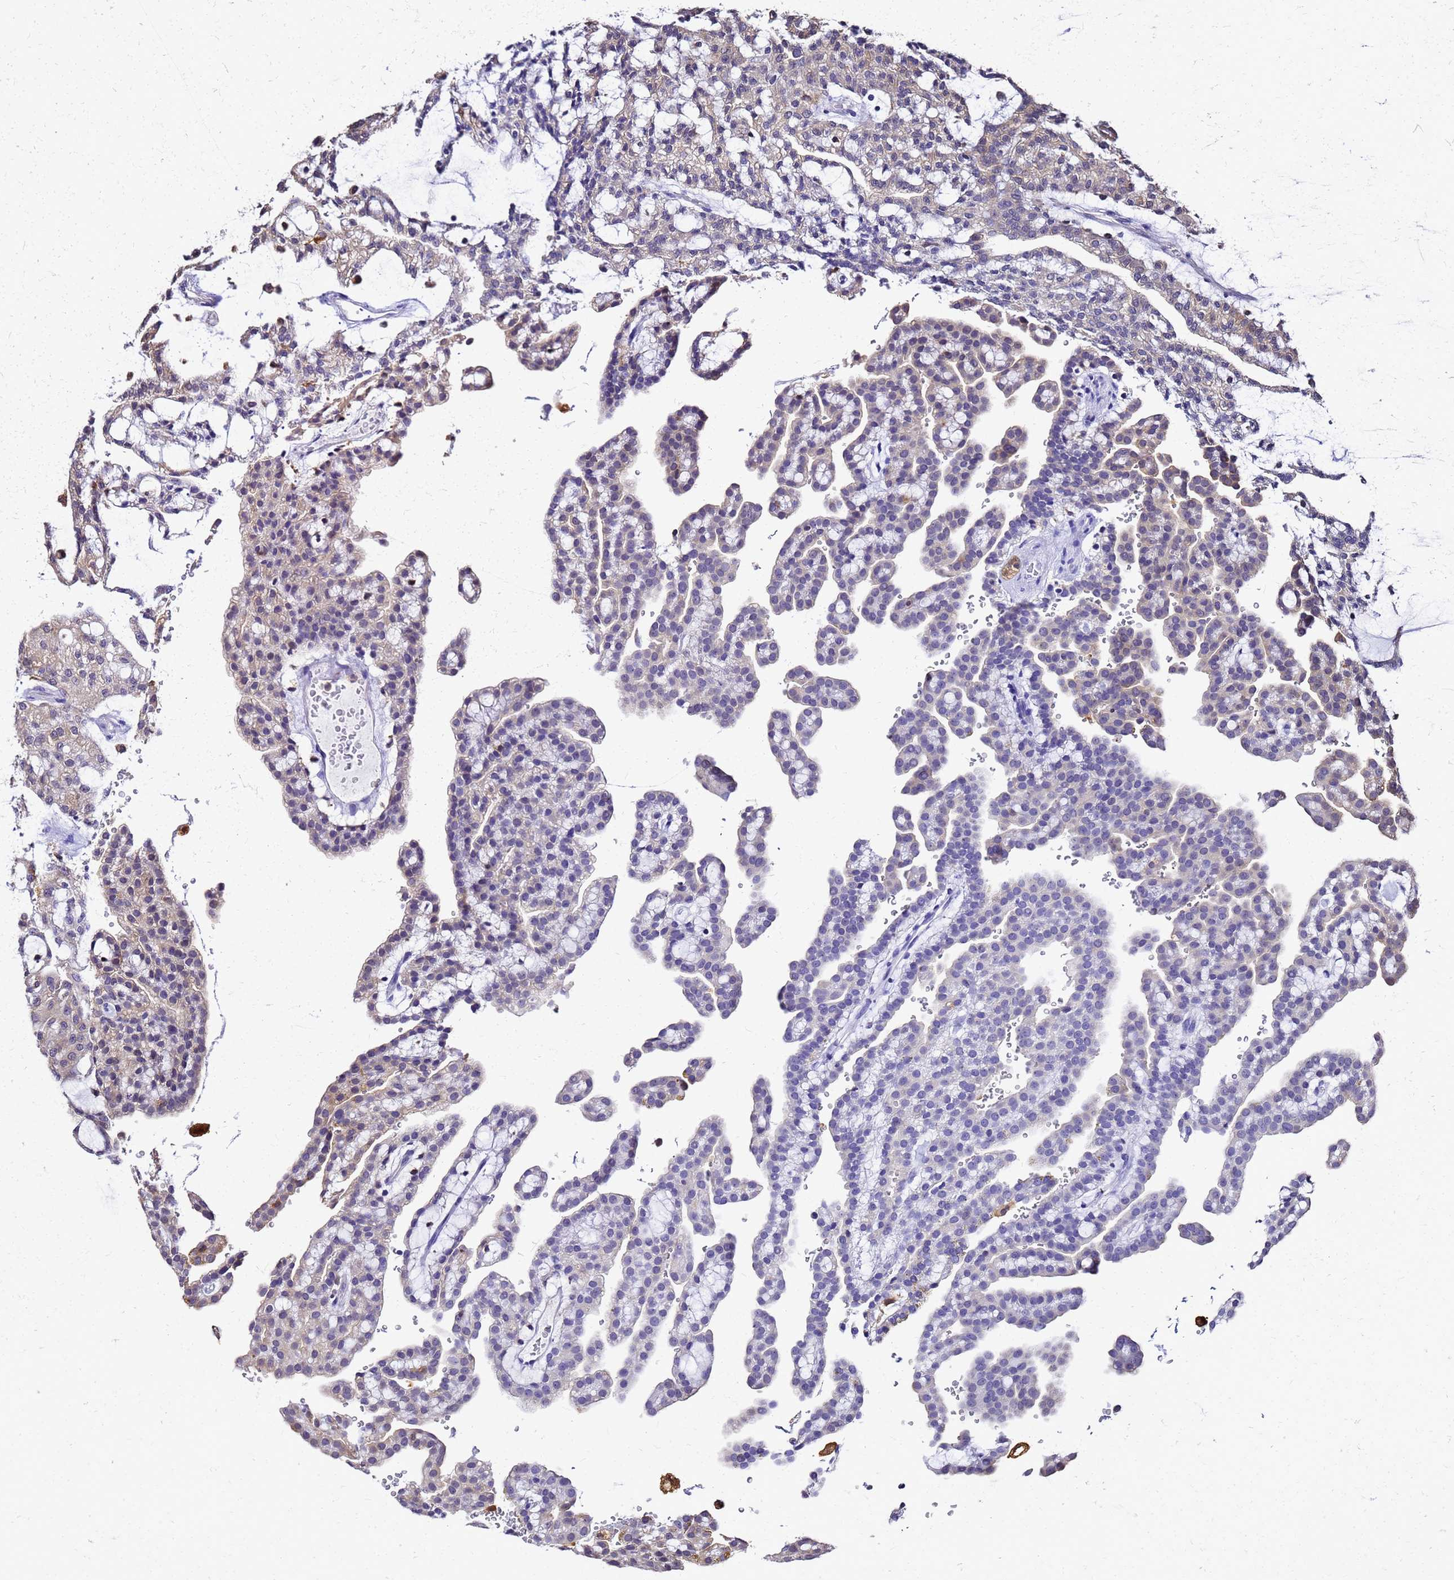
{"staining": {"intensity": "weak", "quantity": "25%-75%", "location": "cytoplasmic/membranous"}, "tissue": "renal cancer", "cell_type": "Tumor cells", "image_type": "cancer", "snomed": [{"axis": "morphology", "description": "Adenocarcinoma, NOS"}, {"axis": "topography", "description": "Kidney"}], "caption": "DAB (3,3'-diaminobenzidine) immunohistochemical staining of human renal cancer reveals weak cytoplasmic/membranous protein staining in about 25%-75% of tumor cells.", "gene": "S100A11", "patient": {"sex": "male", "age": 63}}